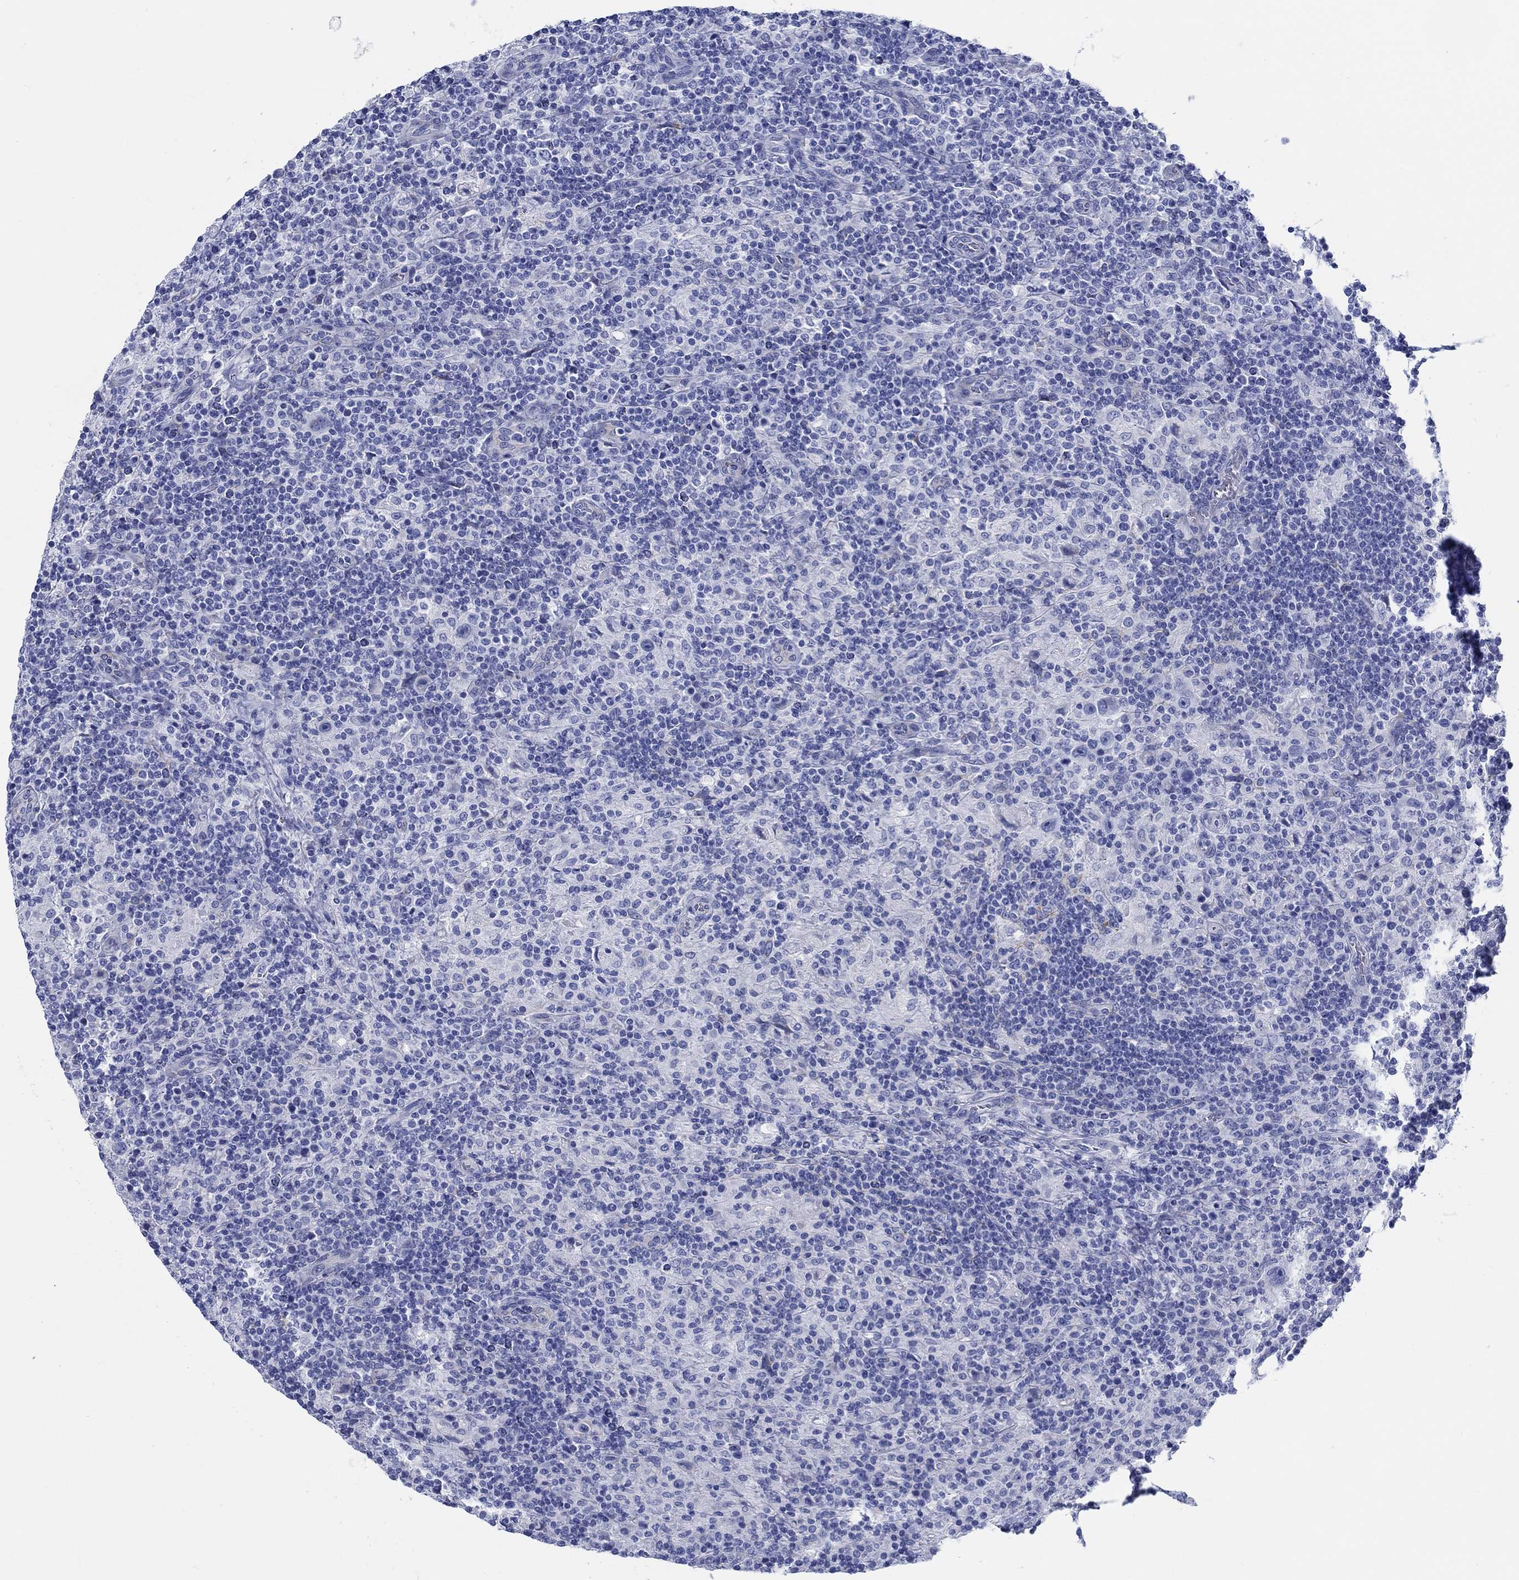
{"staining": {"intensity": "negative", "quantity": "none", "location": "none"}, "tissue": "lymphoma", "cell_type": "Tumor cells", "image_type": "cancer", "snomed": [{"axis": "morphology", "description": "Hodgkin's disease, NOS"}, {"axis": "topography", "description": "Lymph node"}], "caption": "IHC of Hodgkin's disease demonstrates no staining in tumor cells.", "gene": "RD3L", "patient": {"sex": "male", "age": 70}}